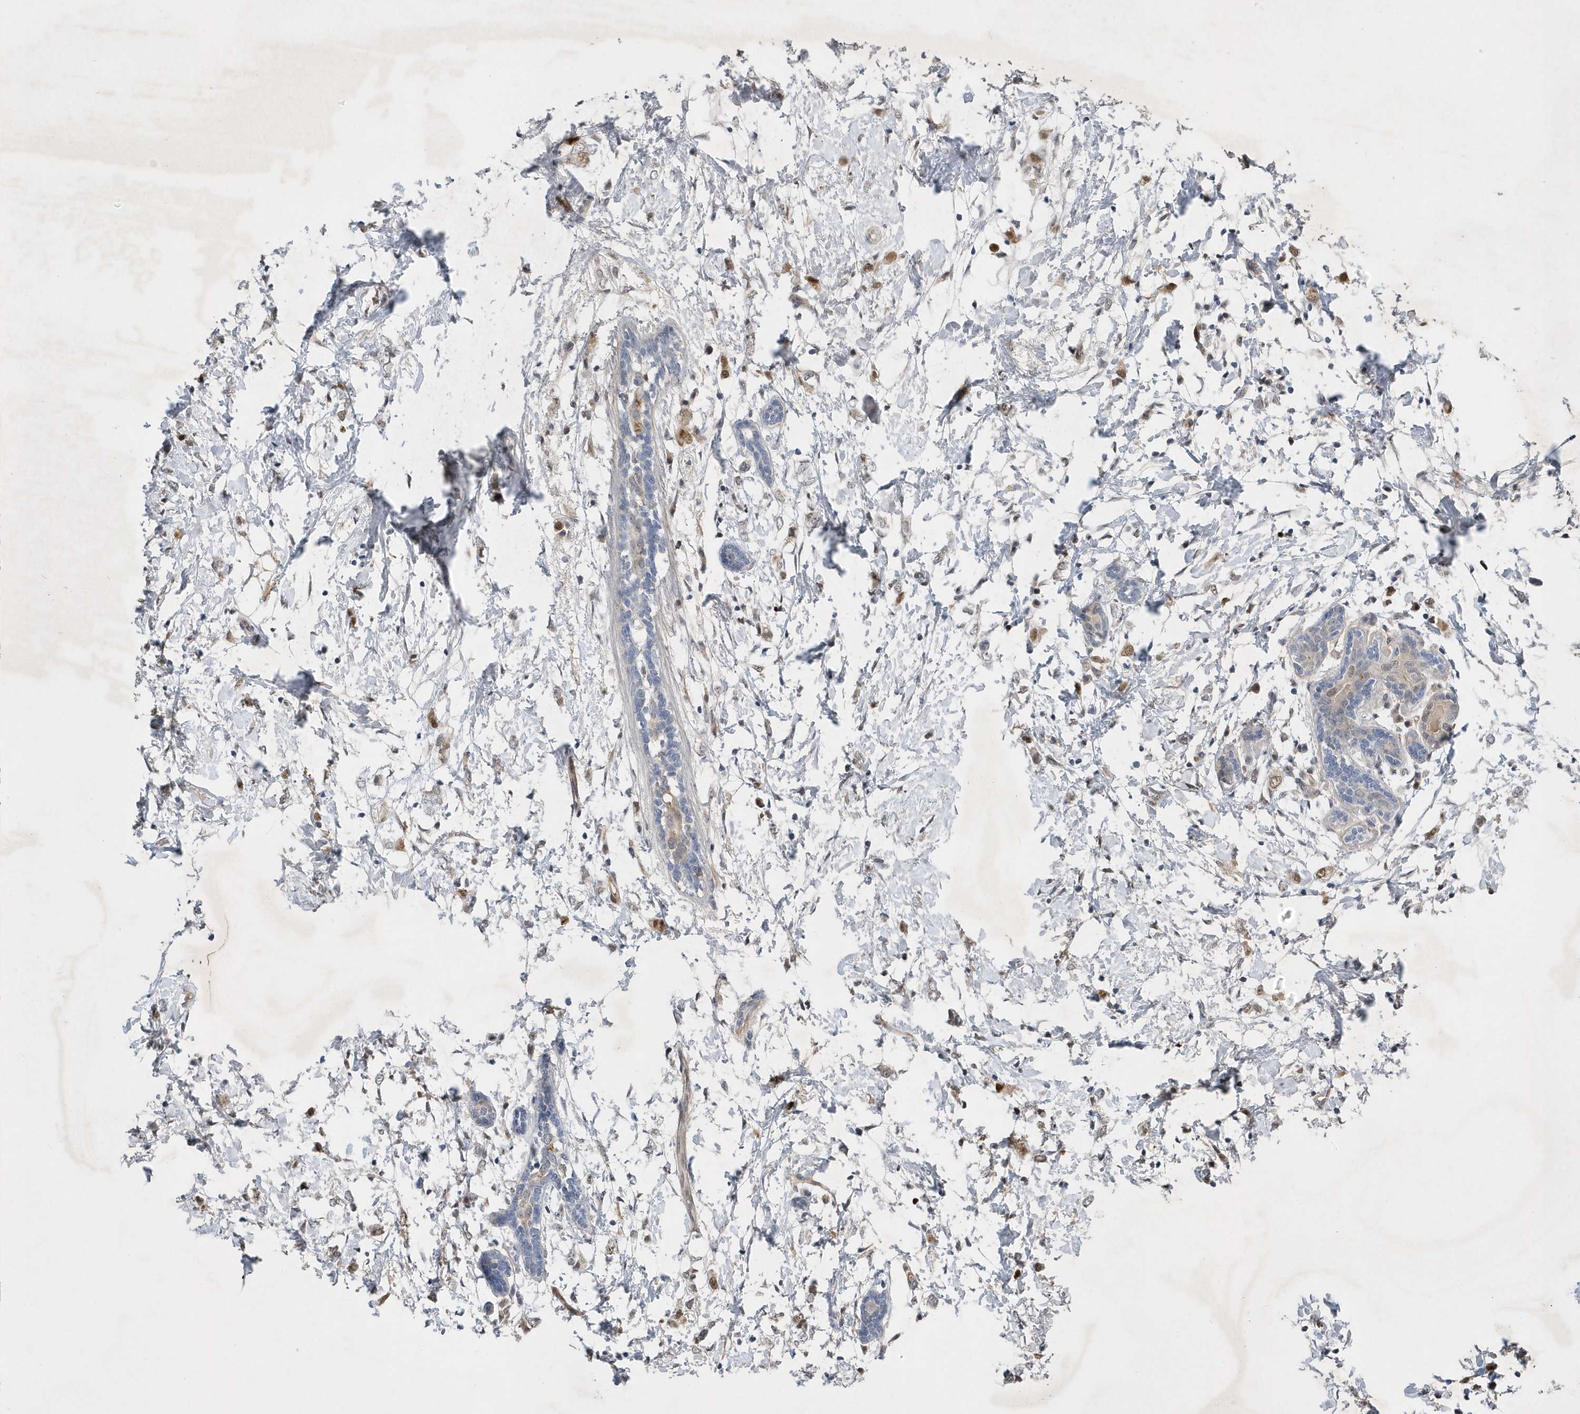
{"staining": {"intensity": "moderate", "quantity": "<25%", "location": "cytoplasmic/membranous,nuclear"}, "tissue": "breast cancer", "cell_type": "Tumor cells", "image_type": "cancer", "snomed": [{"axis": "morphology", "description": "Normal tissue, NOS"}, {"axis": "morphology", "description": "Lobular carcinoma"}, {"axis": "topography", "description": "Breast"}], "caption": "Moderate cytoplasmic/membranous and nuclear positivity is seen in about <25% of tumor cells in breast cancer.", "gene": "FAM217A", "patient": {"sex": "female", "age": 47}}